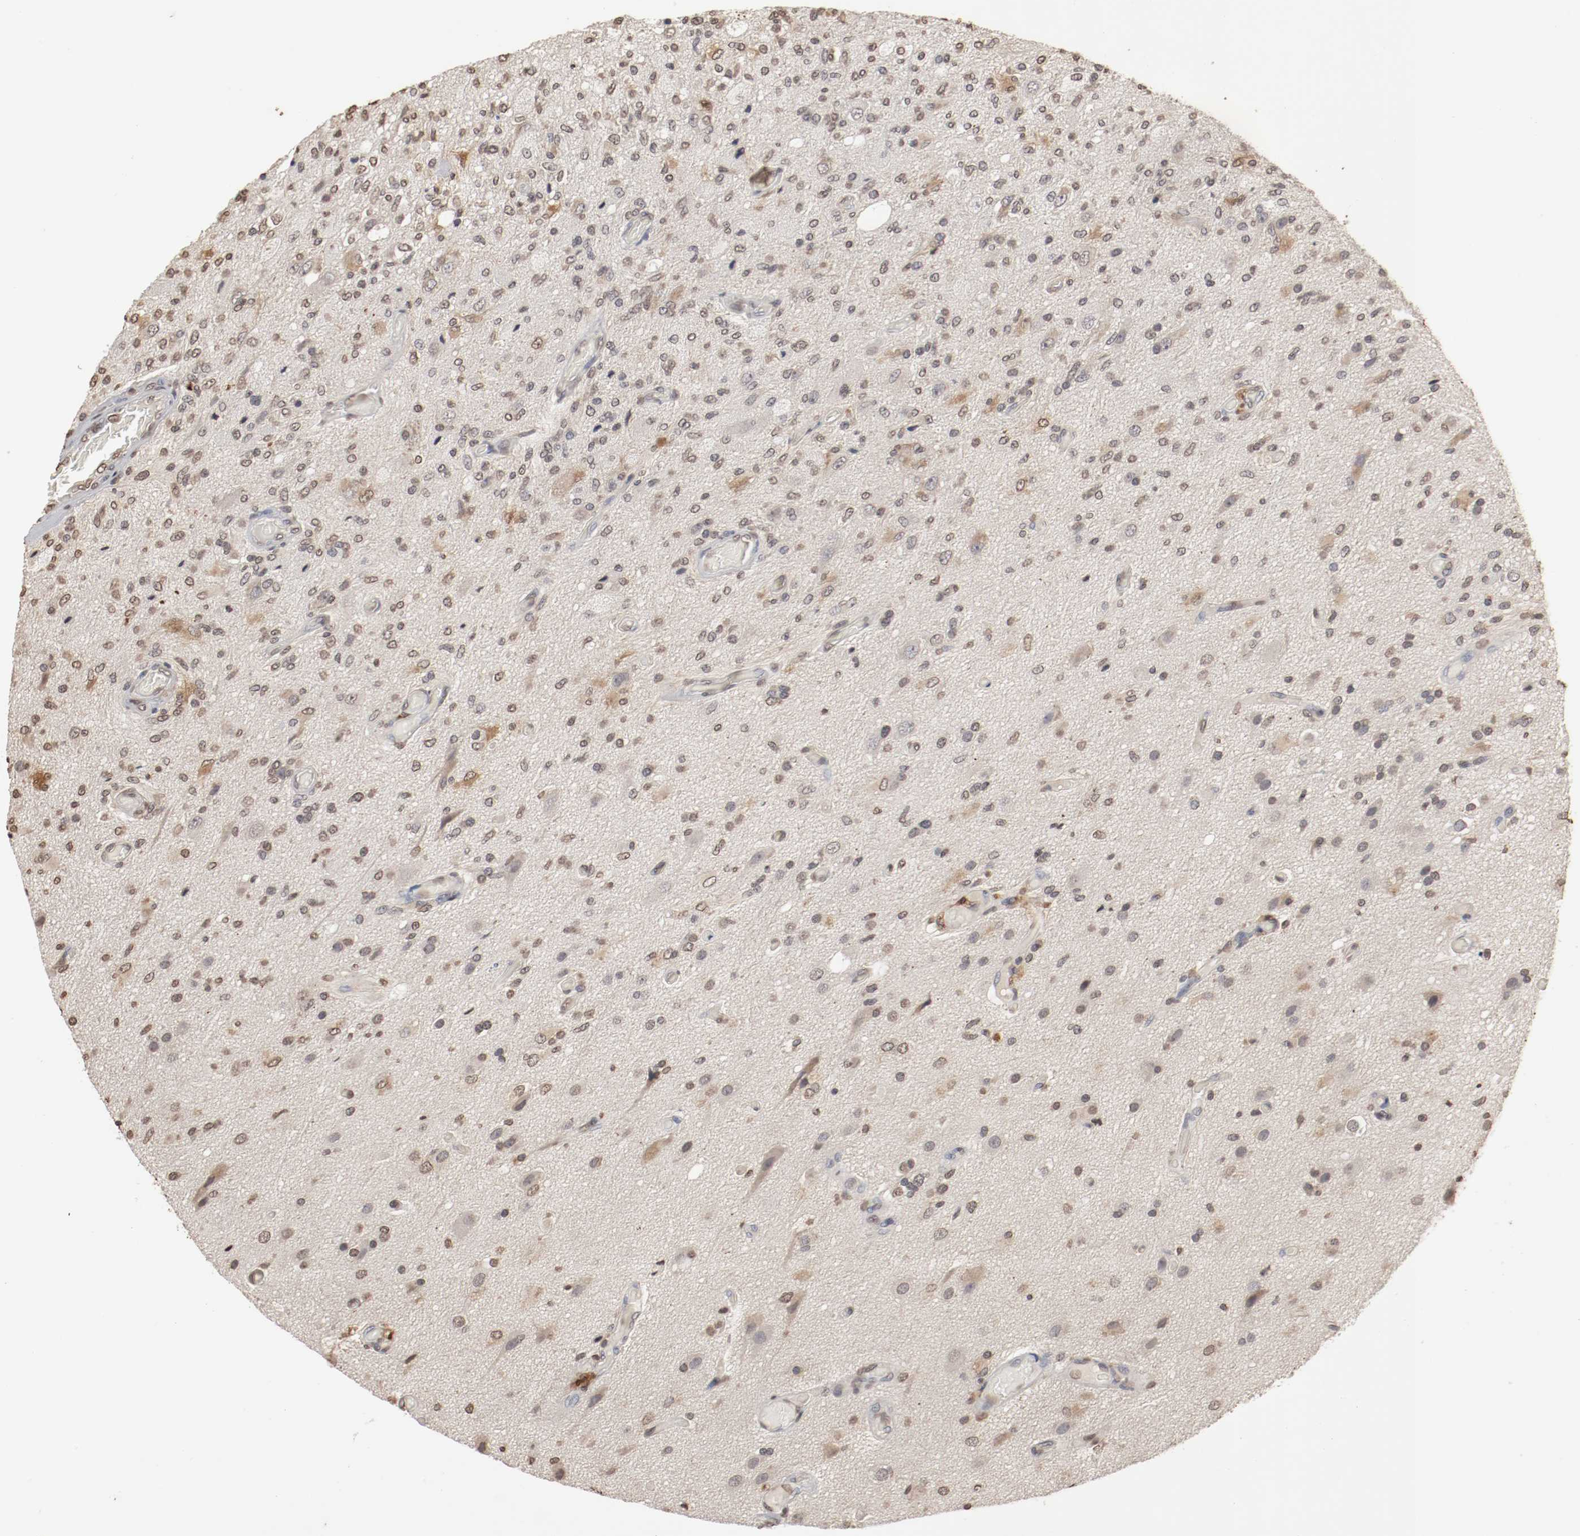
{"staining": {"intensity": "moderate", "quantity": "25%-75%", "location": "nuclear"}, "tissue": "glioma", "cell_type": "Tumor cells", "image_type": "cancer", "snomed": [{"axis": "morphology", "description": "Normal tissue, NOS"}, {"axis": "morphology", "description": "Glioma, malignant, High grade"}, {"axis": "topography", "description": "Cerebral cortex"}], "caption": "Tumor cells exhibit moderate nuclear staining in approximately 25%-75% of cells in malignant glioma (high-grade). (DAB IHC with brightfield microscopy, high magnification).", "gene": "WASL", "patient": {"sex": "male", "age": 77}}